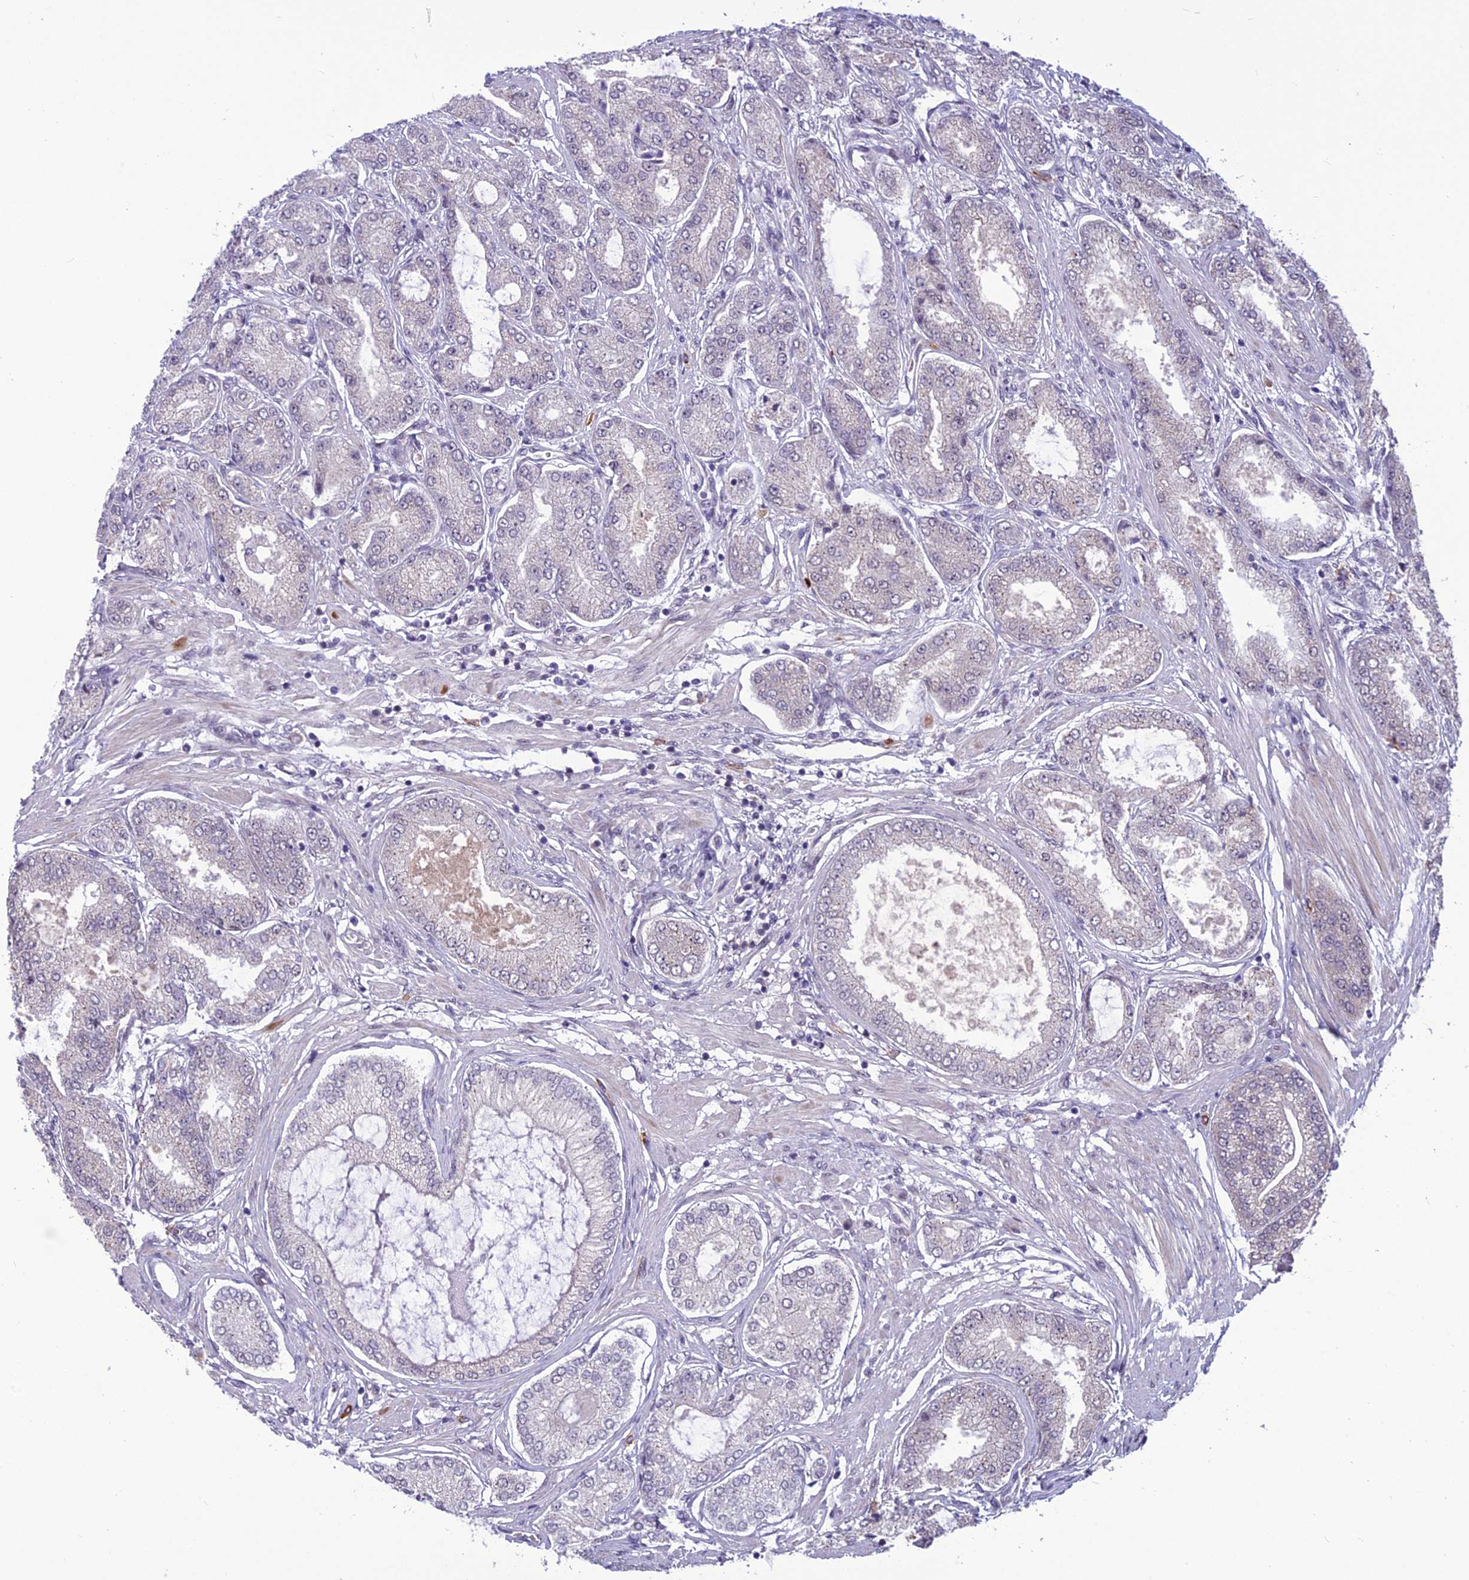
{"staining": {"intensity": "negative", "quantity": "none", "location": "none"}, "tissue": "prostate cancer", "cell_type": "Tumor cells", "image_type": "cancer", "snomed": [{"axis": "morphology", "description": "Adenocarcinoma, High grade"}, {"axis": "topography", "description": "Prostate"}], "caption": "Prostate cancer was stained to show a protein in brown. There is no significant staining in tumor cells. Nuclei are stained in blue.", "gene": "FBRS", "patient": {"sex": "male", "age": 71}}